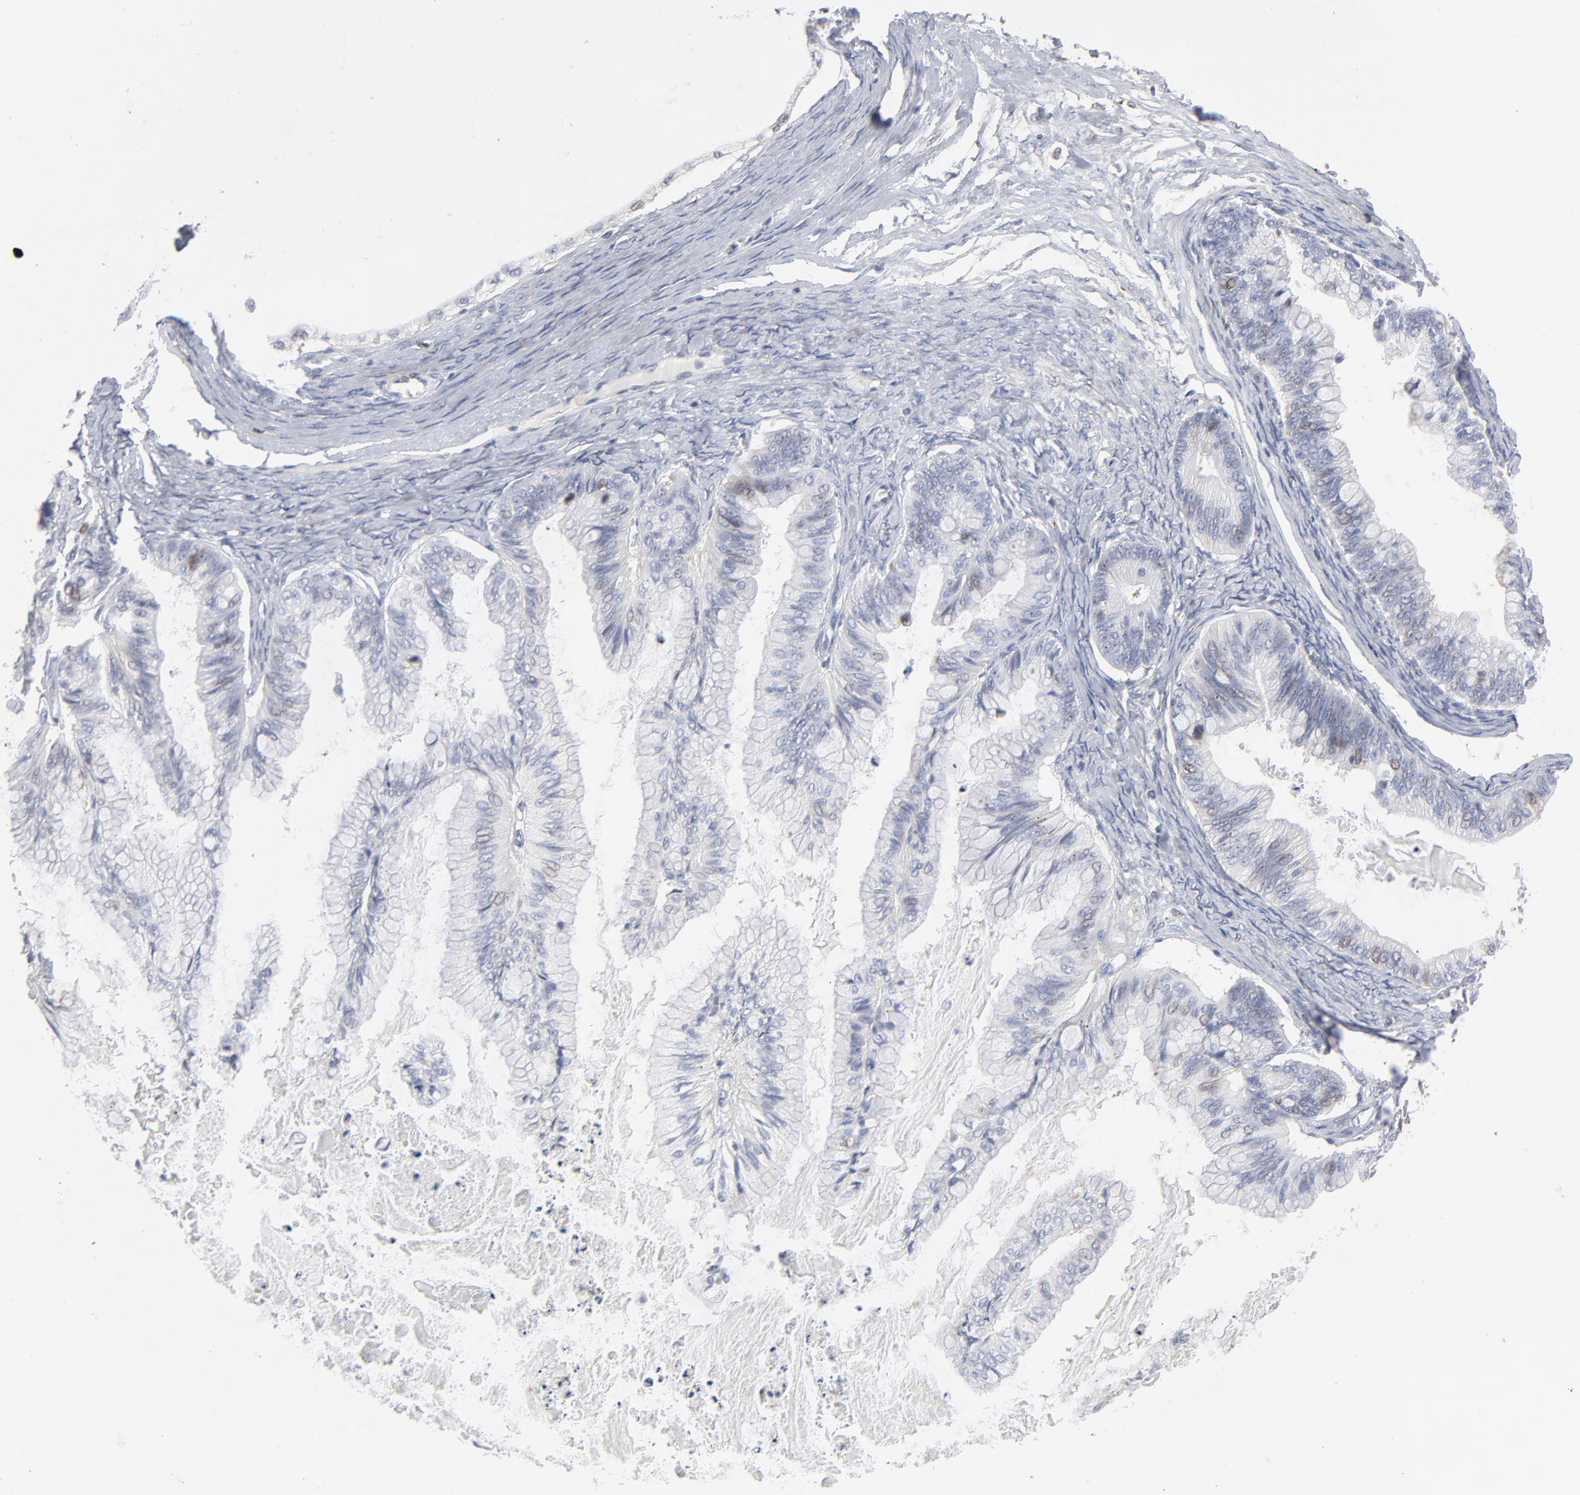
{"staining": {"intensity": "negative", "quantity": "none", "location": "none"}, "tissue": "ovarian cancer", "cell_type": "Tumor cells", "image_type": "cancer", "snomed": [{"axis": "morphology", "description": "Cystadenocarcinoma, mucinous, NOS"}, {"axis": "topography", "description": "Ovary"}], "caption": "High power microscopy image of an IHC image of ovarian cancer, revealing no significant staining in tumor cells.", "gene": "AURKA", "patient": {"sex": "female", "age": 57}}